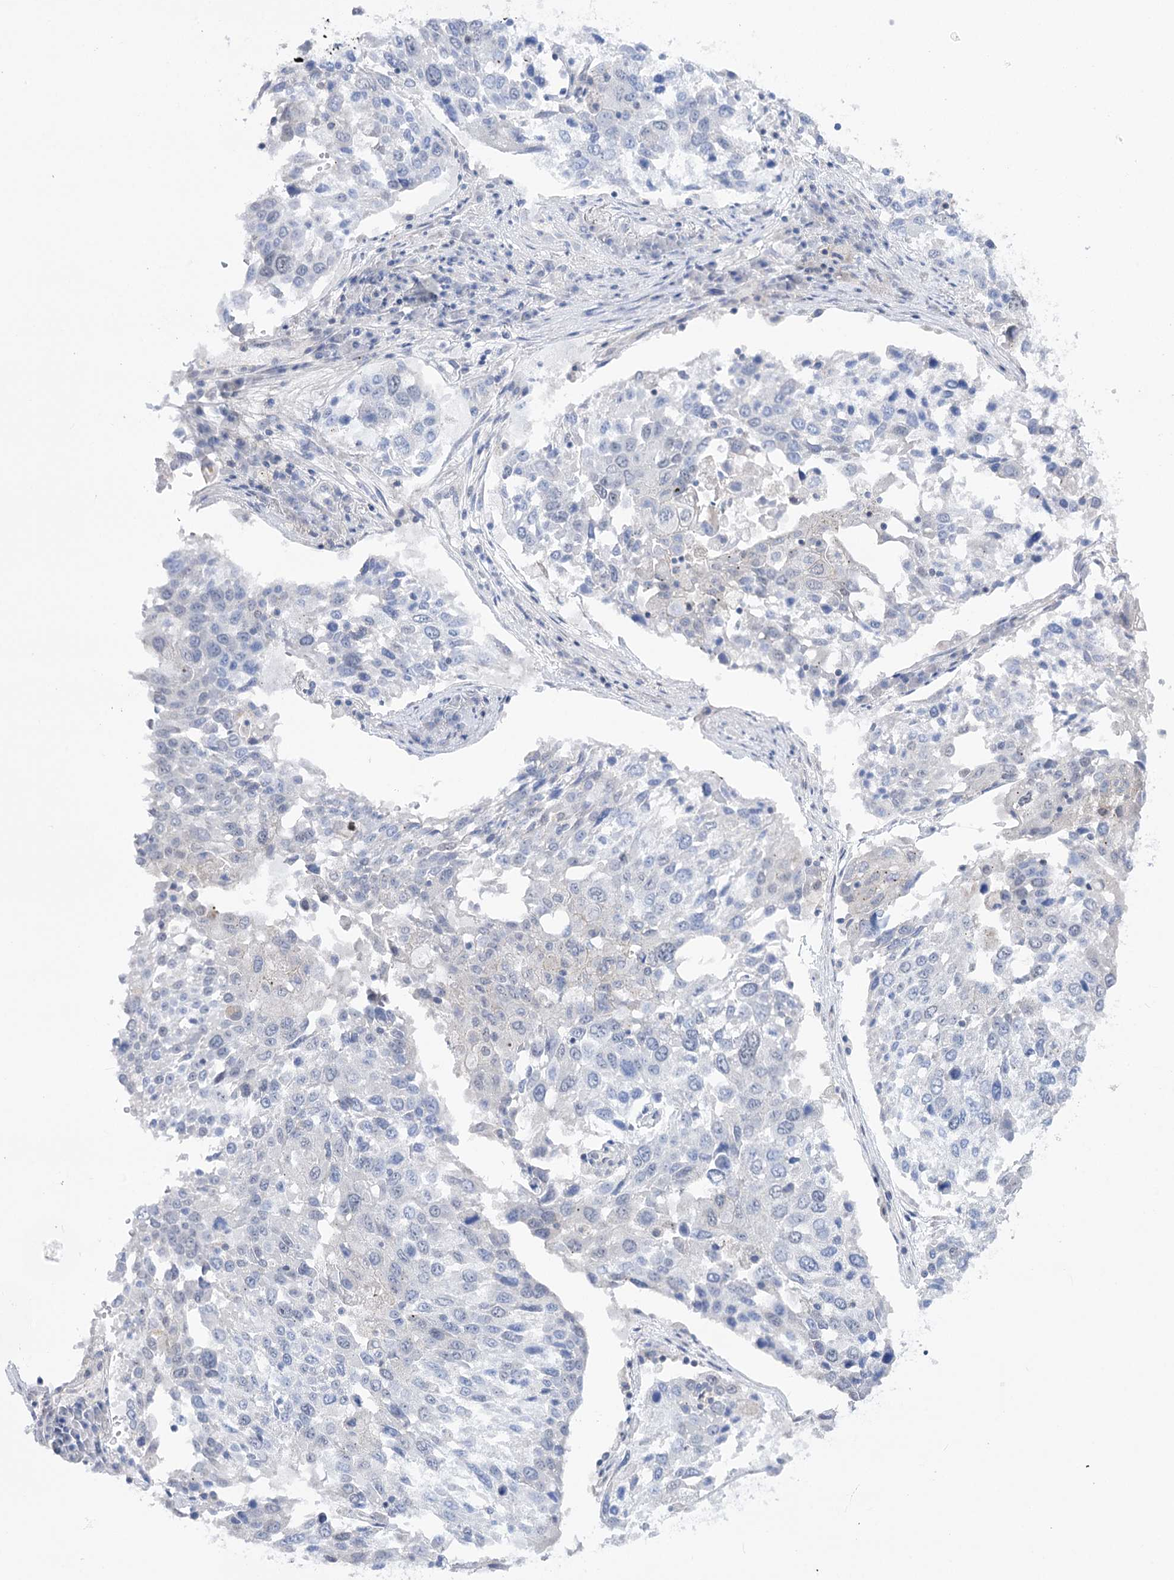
{"staining": {"intensity": "negative", "quantity": "none", "location": "none"}, "tissue": "lung cancer", "cell_type": "Tumor cells", "image_type": "cancer", "snomed": [{"axis": "morphology", "description": "Squamous cell carcinoma, NOS"}, {"axis": "topography", "description": "Lung"}], "caption": "The histopathology image shows no staining of tumor cells in lung cancer (squamous cell carcinoma).", "gene": "ATP10B", "patient": {"sex": "male", "age": 65}}